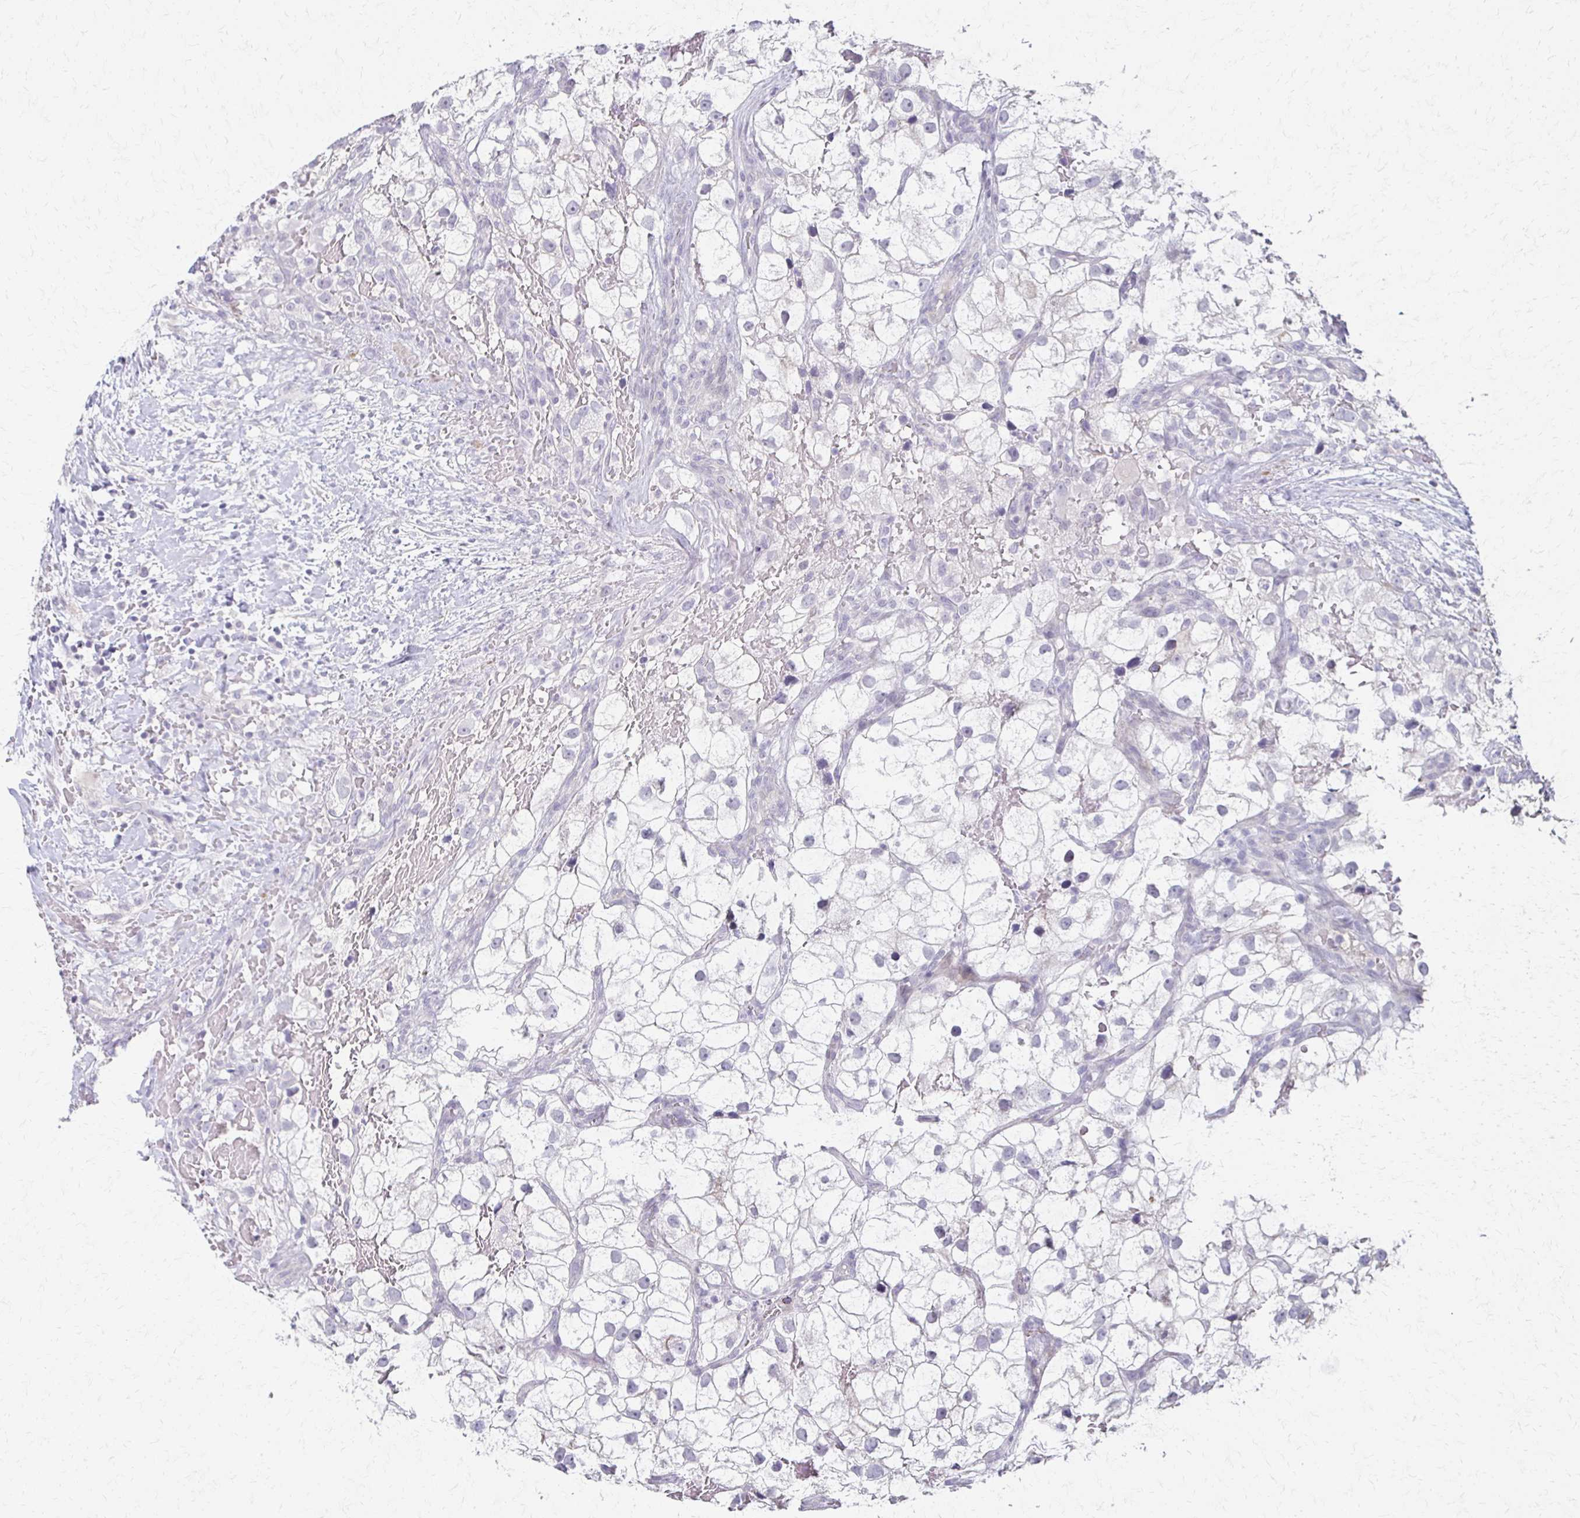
{"staining": {"intensity": "negative", "quantity": "none", "location": "none"}, "tissue": "renal cancer", "cell_type": "Tumor cells", "image_type": "cancer", "snomed": [{"axis": "morphology", "description": "Adenocarcinoma, NOS"}, {"axis": "topography", "description": "Kidney"}], "caption": "Human renal cancer (adenocarcinoma) stained for a protein using immunohistochemistry displays no positivity in tumor cells.", "gene": "FOXO4", "patient": {"sex": "male", "age": 59}}